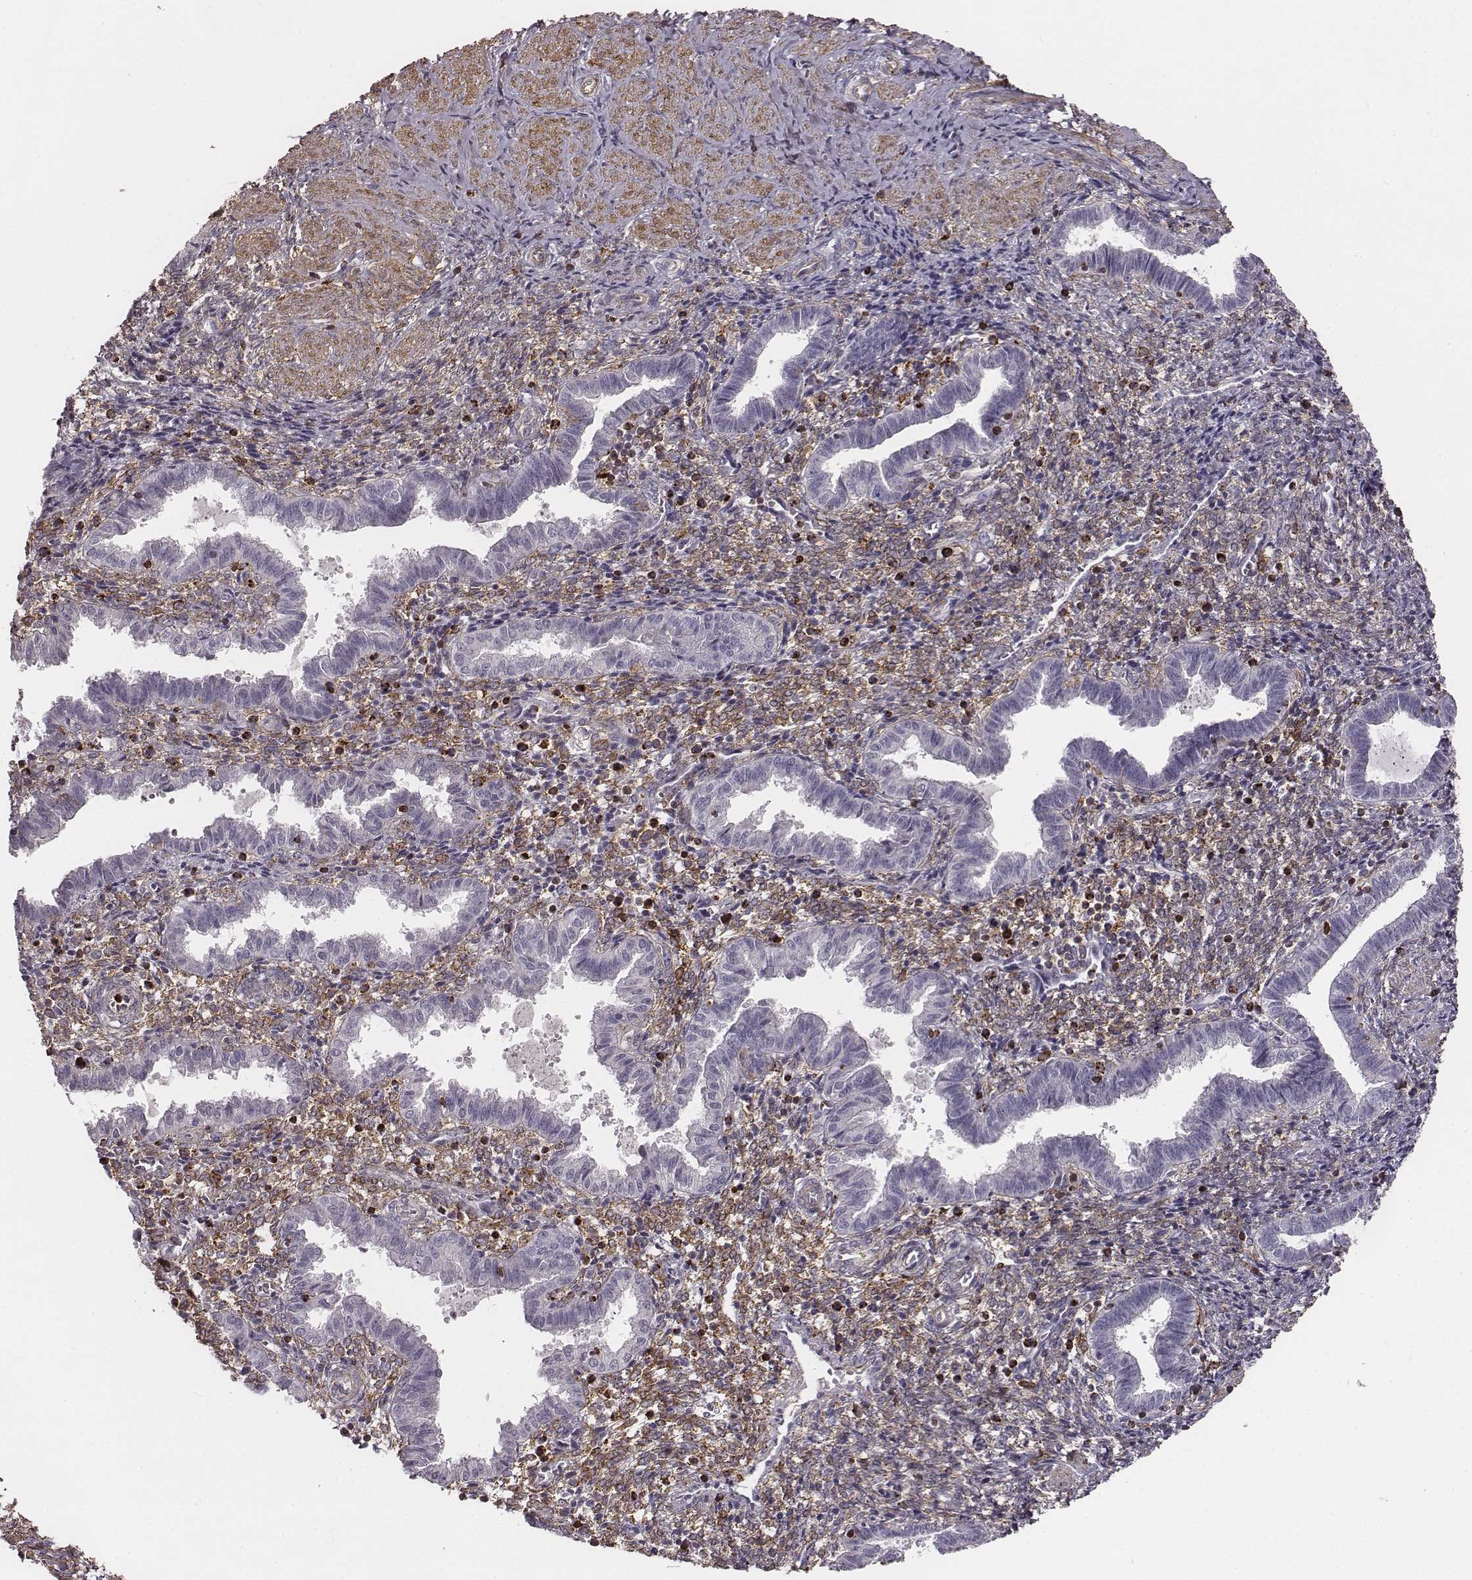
{"staining": {"intensity": "moderate", "quantity": "<25%", "location": "cytoplasmic/membranous"}, "tissue": "endometrium", "cell_type": "Cells in endometrial stroma", "image_type": "normal", "snomed": [{"axis": "morphology", "description": "Normal tissue, NOS"}, {"axis": "topography", "description": "Endometrium"}], "caption": "Immunohistochemical staining of normal human endometrium reveals <25% levels of moderate cytoplasmic/membranous protein staining in about <25% of cells in endometrial stroma.", "gene": "ZYX", "patient": {"sex": "female", "age": 37}}